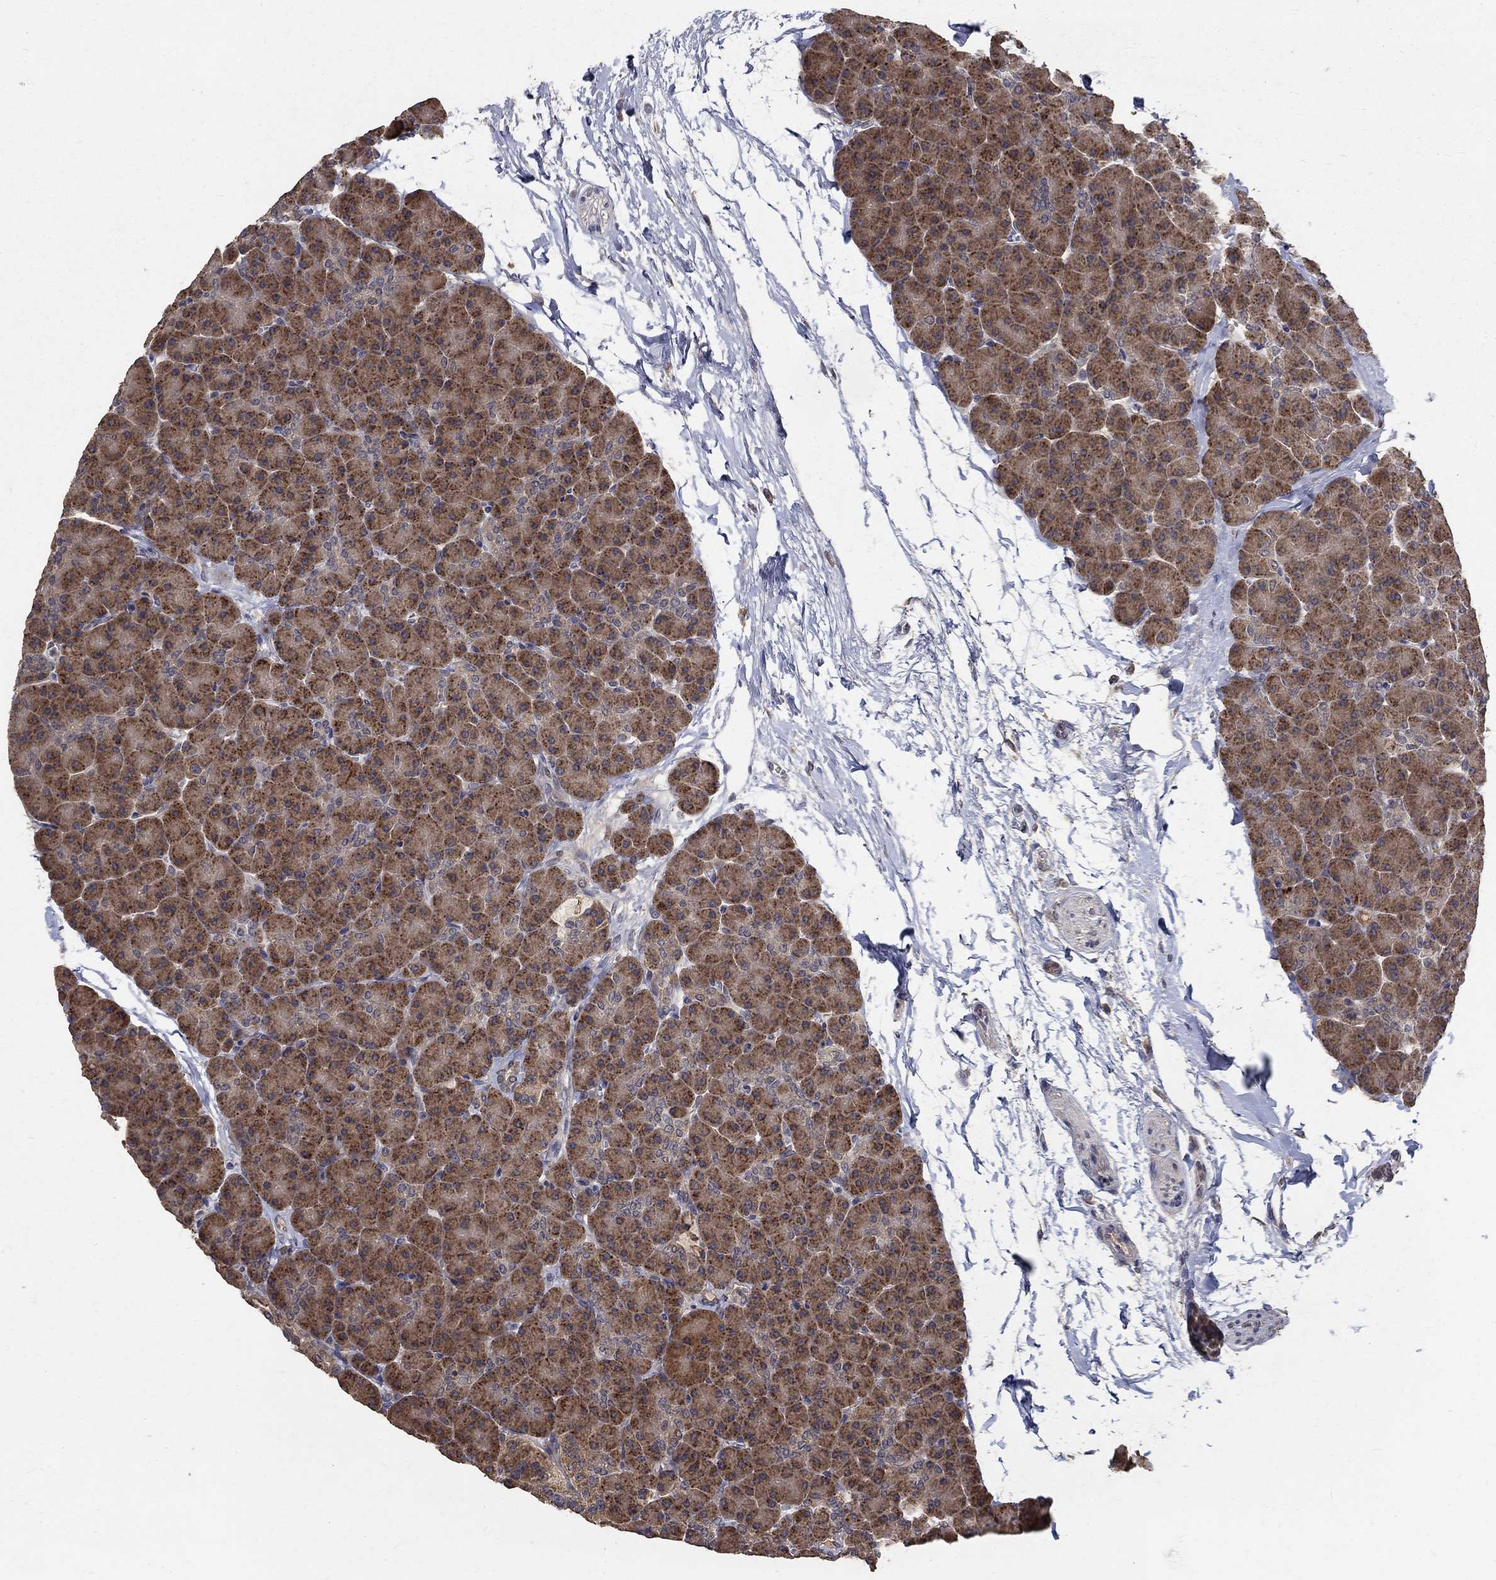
{"staining": {"intensity": "strong", "quantity": "25%-75%", "location": "cytoplasmic/membranous"}, "tissue": "pancreas", "cell_type": "Exocrine glandular cells", "image_type": "normal", "snomed": [{"axis": "morphology", "description": "Normal tissue, NOS"}, {"axis": "topography", "description": "Pancreas"}], "caption": "Protein staining shows strong cytoplasmic/membranous positivity in approximately 25%-75% of exocrine glandular cells in benign pancreas.", "gene": "C17orf75", "patient": {"sex": "female", "age": 44}}